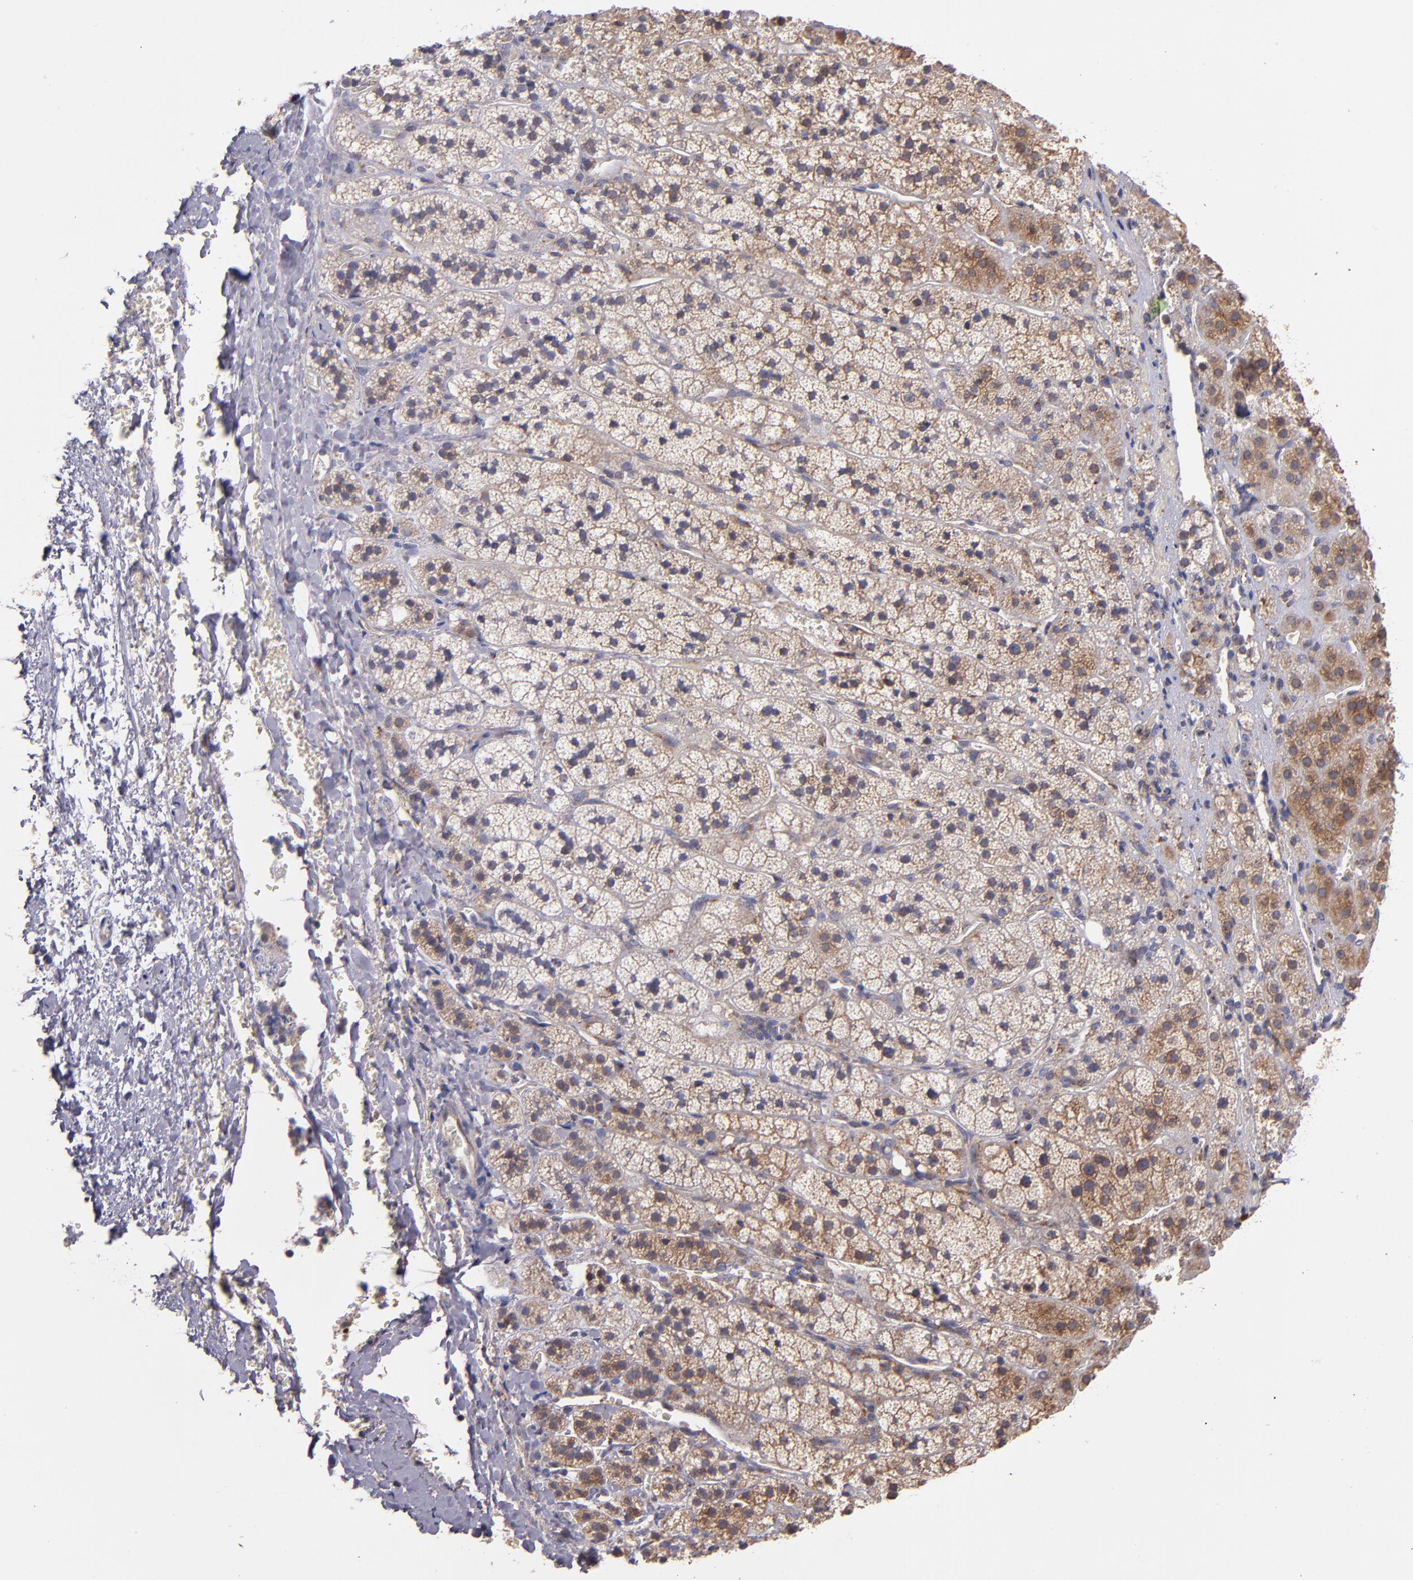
{"staining": {"intensity": "moderate", "quantity": "<25%", "location": "cytoplasmic/membranous"}, "tissue": "adrenal gland", "cell_type": "Glandular cells", "image_type": "normal", "snomed": [{"axis": "morphology", "description": "Normal tissue, NOS"}, {"axis": "topography", "description": "Adrenal gland"}], "caption": "Moderate cytoplasmic/membranous expression for a protein is identified in about <25% of glandular cells of normal adrenal gland using immunohistochemistry (IHC).", "gene": "IFIH1", "patient": {"sex": "female", "age": 44}}